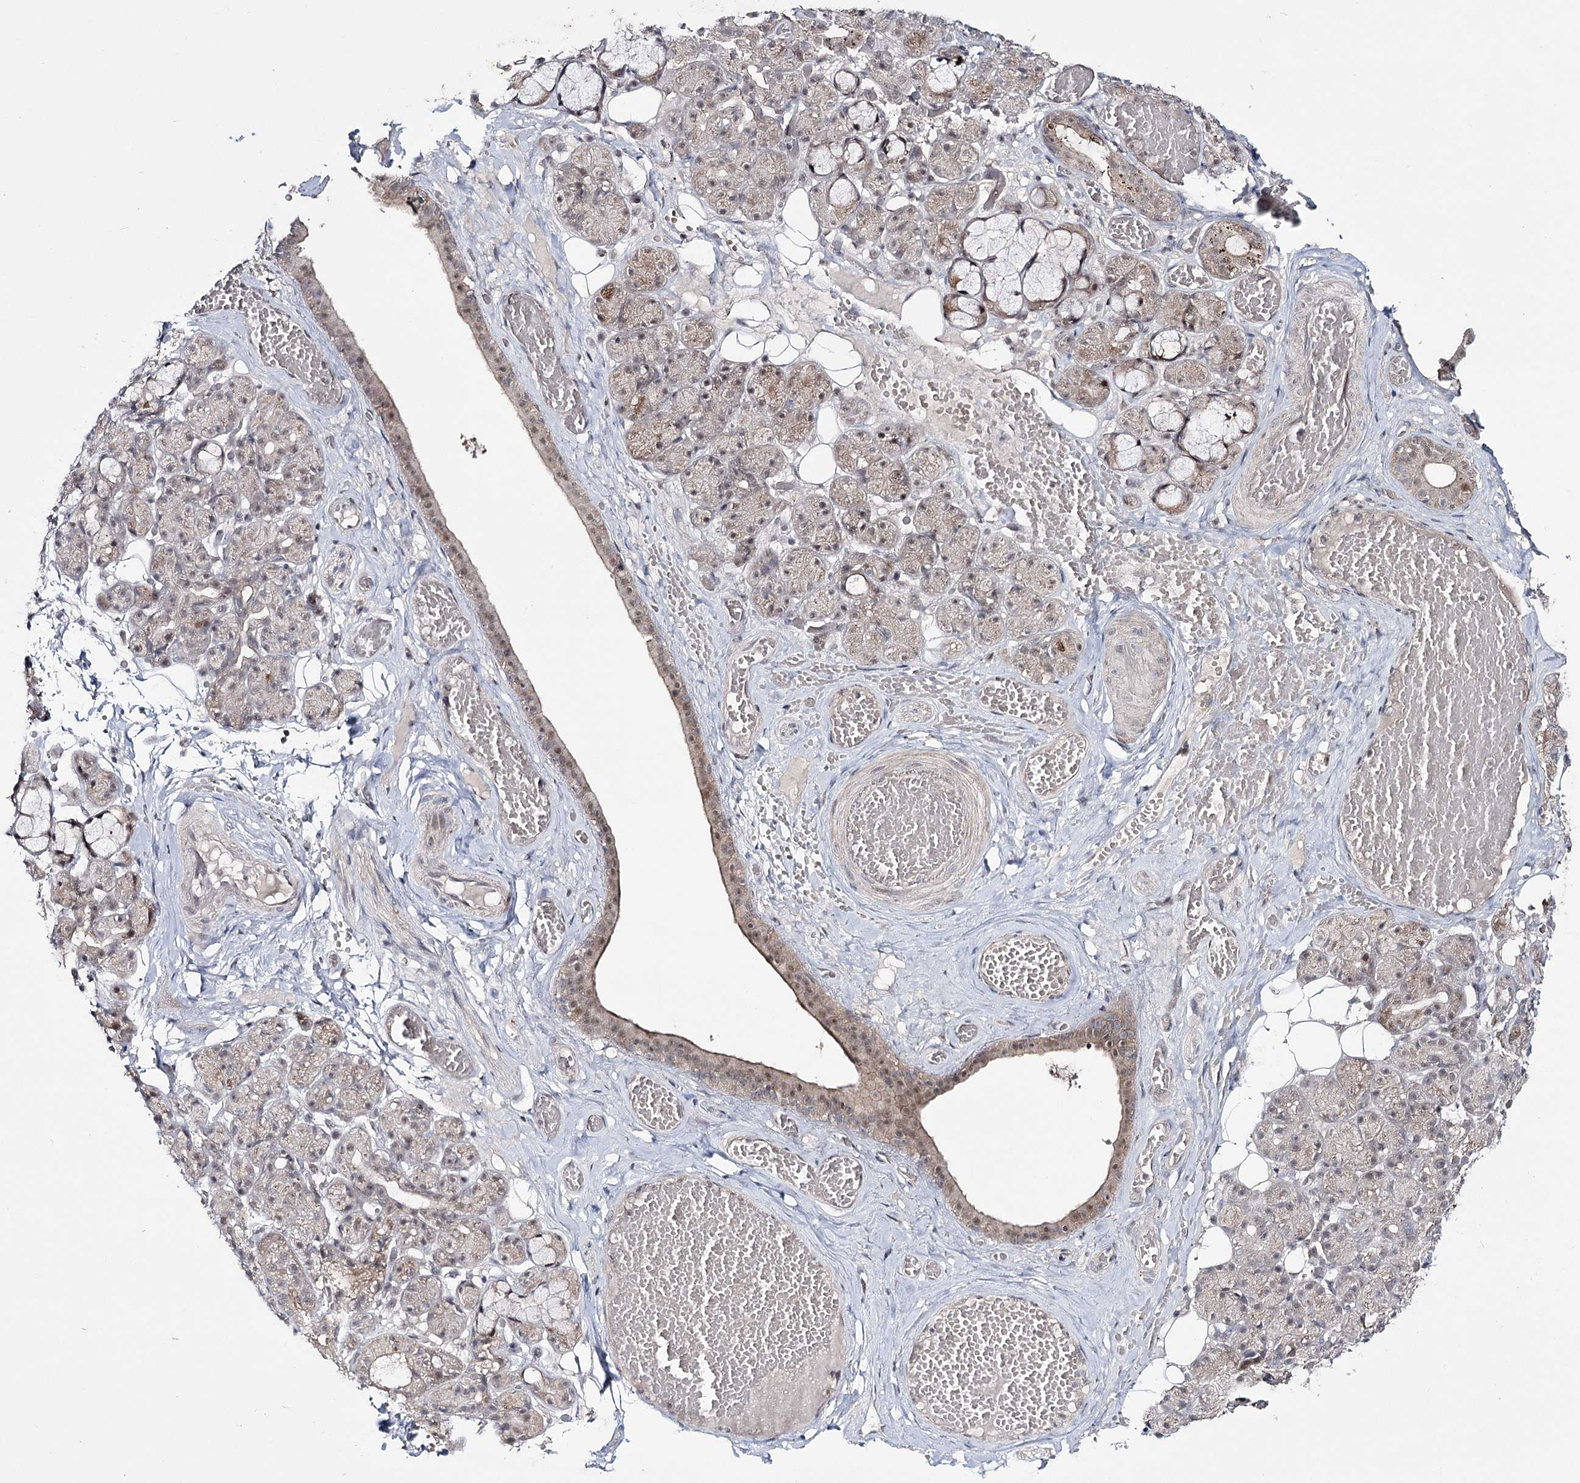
{"staining": {"intensity": "moderate", "quantity": "<25%", "location": "cytoplasmic/membranous"}, "tissue": "salivary gland", "cell_type": "Glandular cells", "image_type": "normal", "snomed": [{"axis": "morphology", "description": "Normal tissue, NOS"}, {"axis": "topography", "description": "Salivary gland"}], "caption": "Immunohistochemical staining of unremarkable human salivary gland exhibits <25% levels of moderate cytoplasmic/membranous protein expression in about <25% of glandular cells. (DAB (3,3'-diaminobenzidine) IHC with brightfield microscopy, high magnification).", "gene": "HOXC11", "patient": {"sex": "male", "age": 63}}